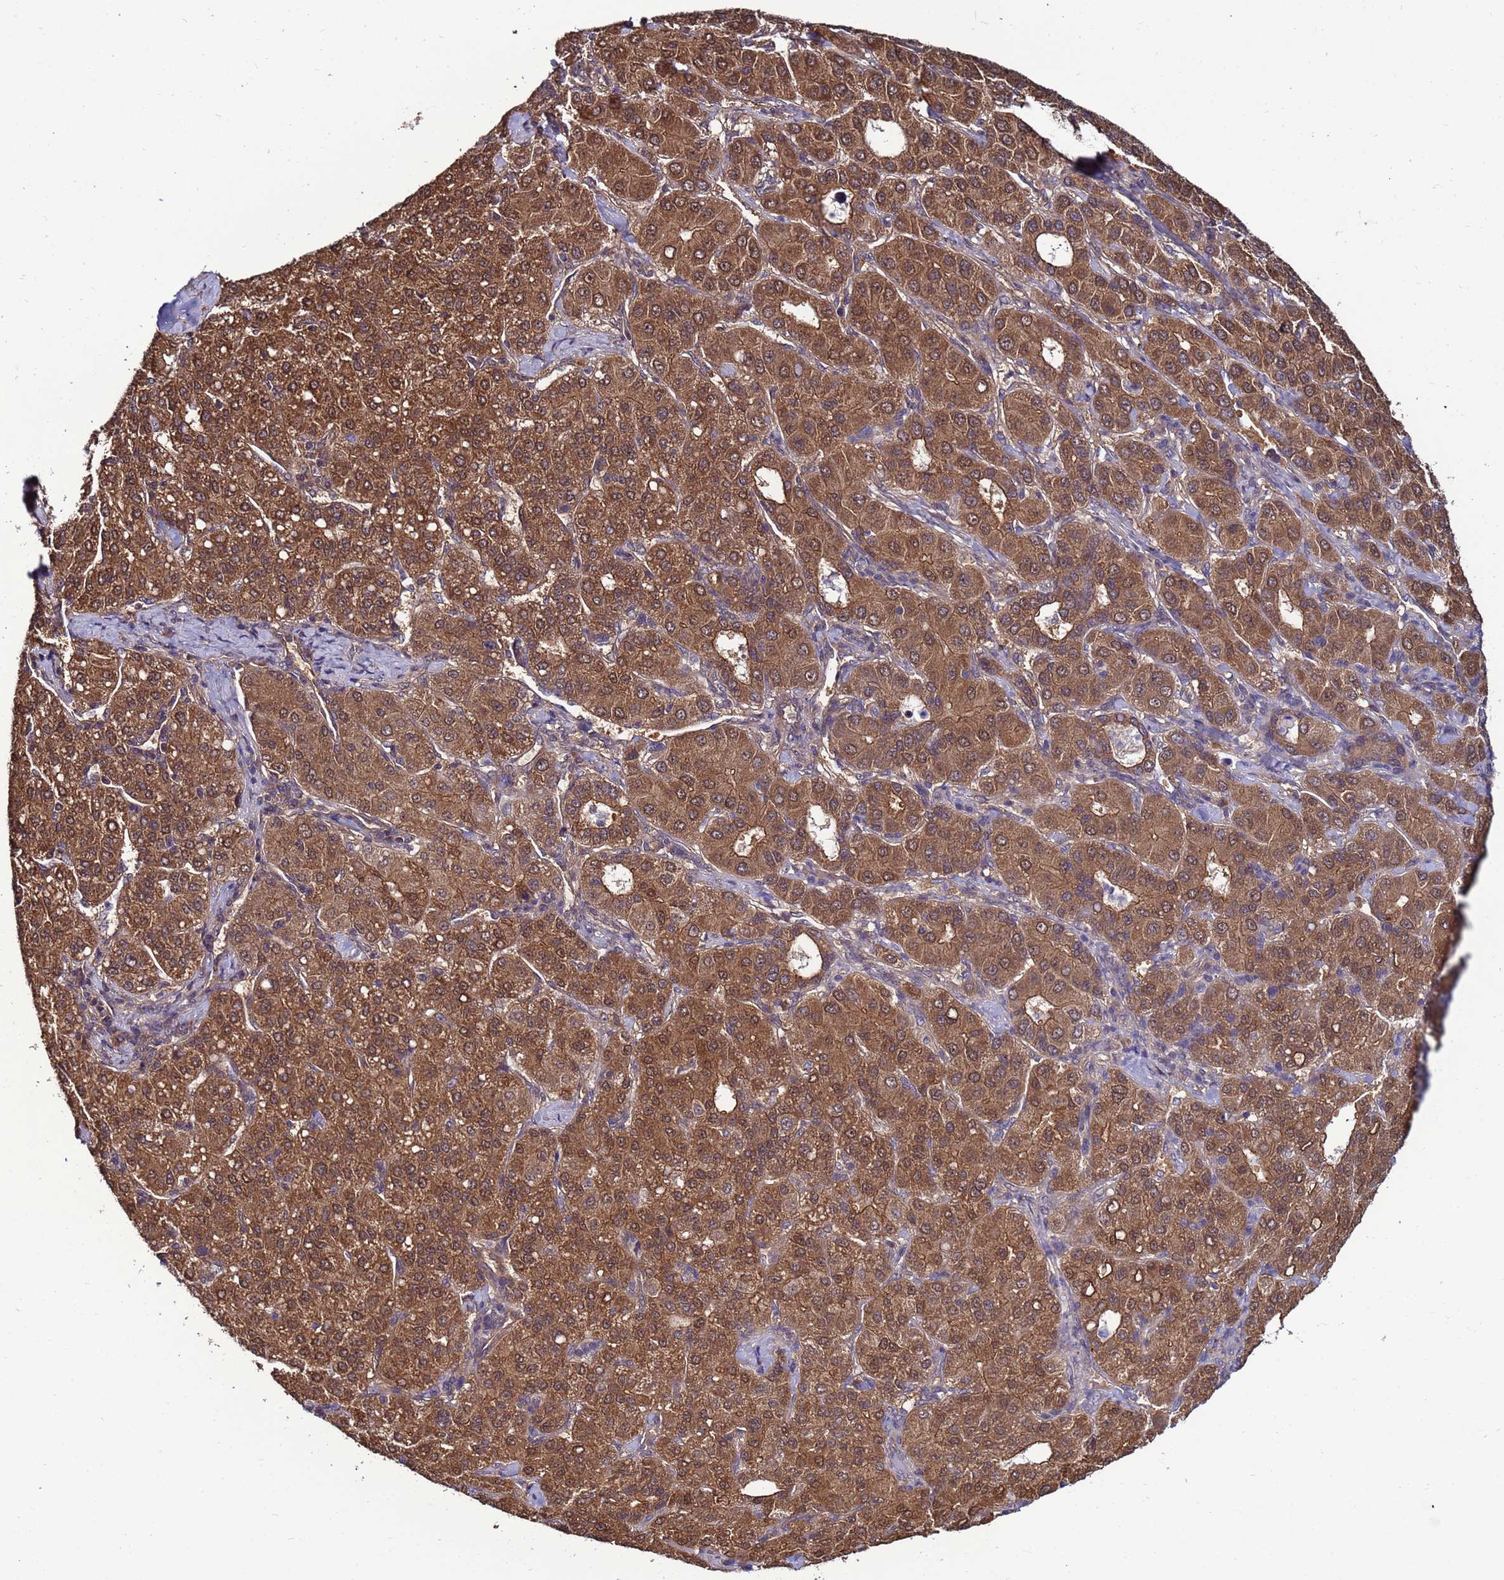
{"staining": {"intensity": "moderate", "quantity": ">75%", "location": "cytoplasmic/membranous,nuclear"}, "tissue": "liver cancer", "cell_type": "Tumor cells", "image_type": "cancer", "snomed": [{"axis": "morphology", "description": "Carcinoma, Hepatocellular, NOS"}, {"axis": "topography", "description": "Liver"}], "caption": "Brown immunohistochemical staining in hepatocellular carcinoma (liver) displays moderate cytoplasmic/membranous and nuclear staining in approximately >75% of tumor cells.", "gene": "NAXE", "patient": {"sex": "male", "age": 65}}